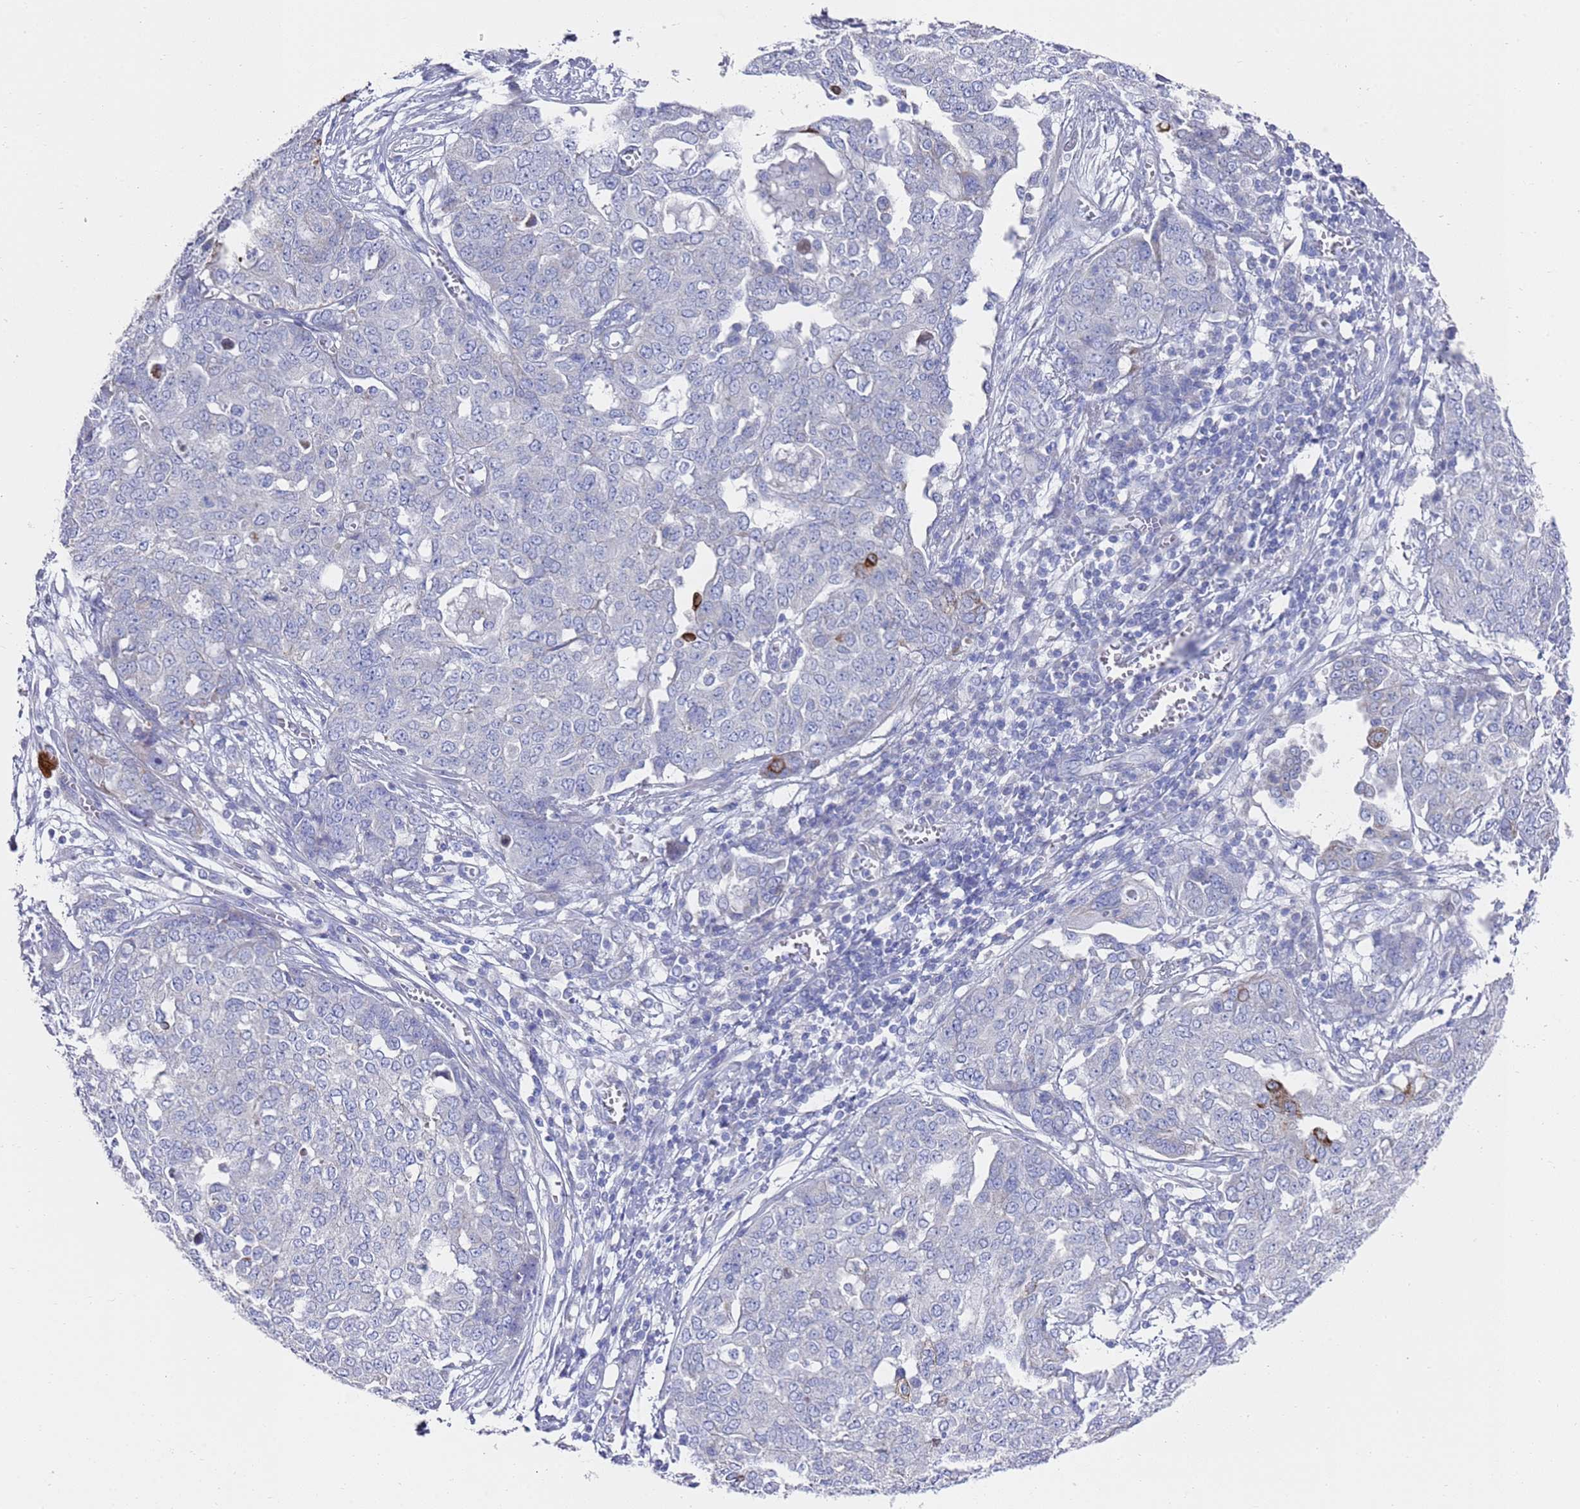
{"staining": {"intensity": "negative", "quantity": "none", "location": "none"}, "tissue": "ovarian cancer", "cell_type": "Tumor cells", "image_type": "cancer", "snomed": [{"axis": "morphology", "description": "Cystadenocarcinoma, serous, NOS"}, {"axis": "topography", "description": "Soft tissue"}, {"axis": "topography", "description": "Ovary"}], "caption": "There is no significant positivity in tumor cells of ovarian serous cystadenocarcinoma.", "gene": "SCAPER", "patient": {"sex": "female", "age": 57}}